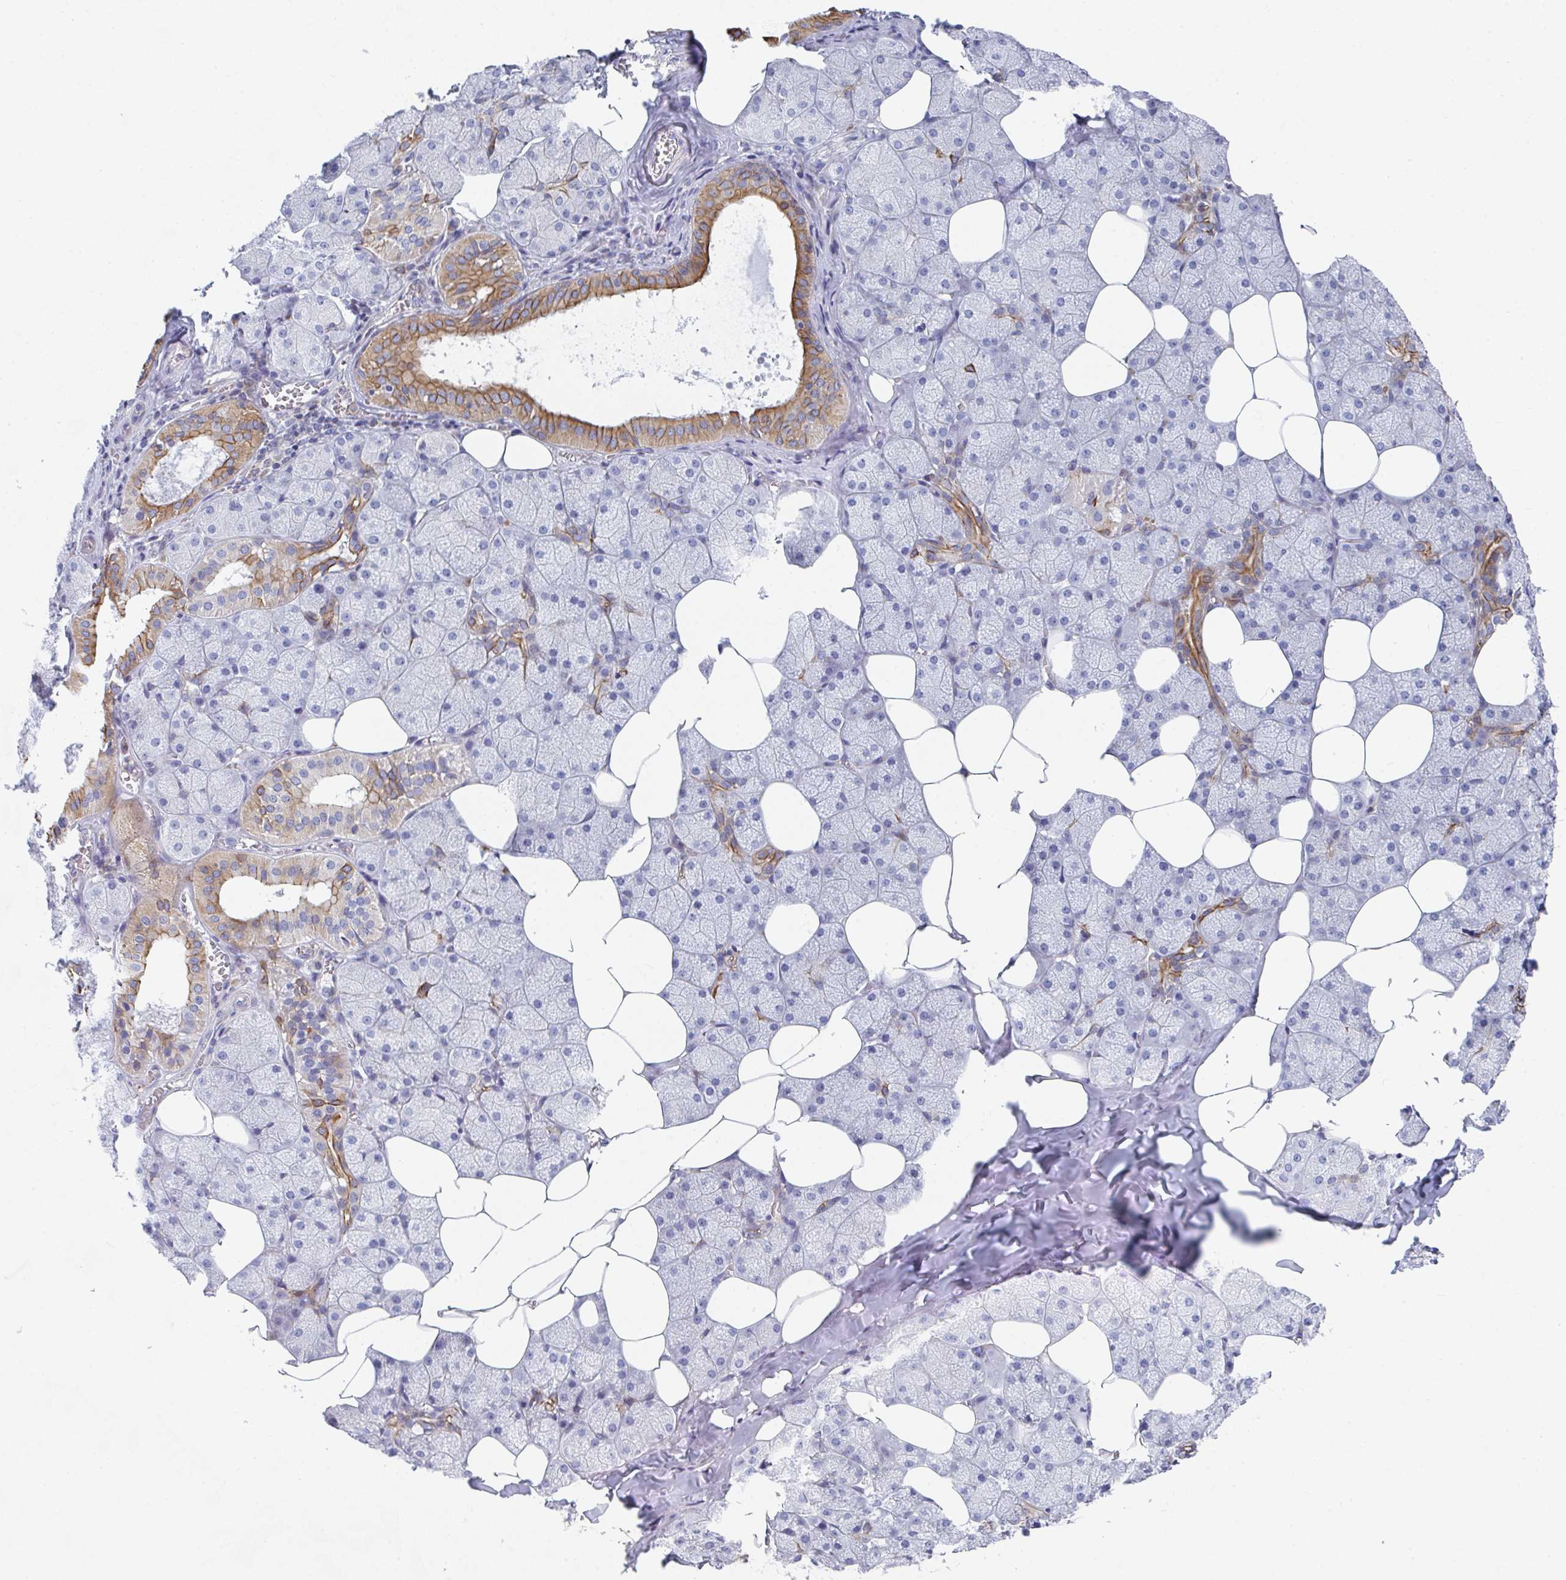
{"staining": {"intensity": "moderate", "quantity": "25%-75%", "location": "cytoplasmic/membranous"}, "tissue": "salivary gland", "cell_type": "Glandular cells", "image_type": "normal", "snomed": [{"axis": "morphology", "description": "Normal tissue, NOS"}, {"axis": "topography", "description": "Salivary gland"}, {"axis": "topography", "description": "Peripheral nerve tissue"}], "caption": "Brown immunohistochemical staining in normal salivary gland shows moderate cytoplasmic/membranous staining in about 25%-75% of glandular cells.", "gene": "KLHL33", "patient": {"sex": "male", "age": 38}}